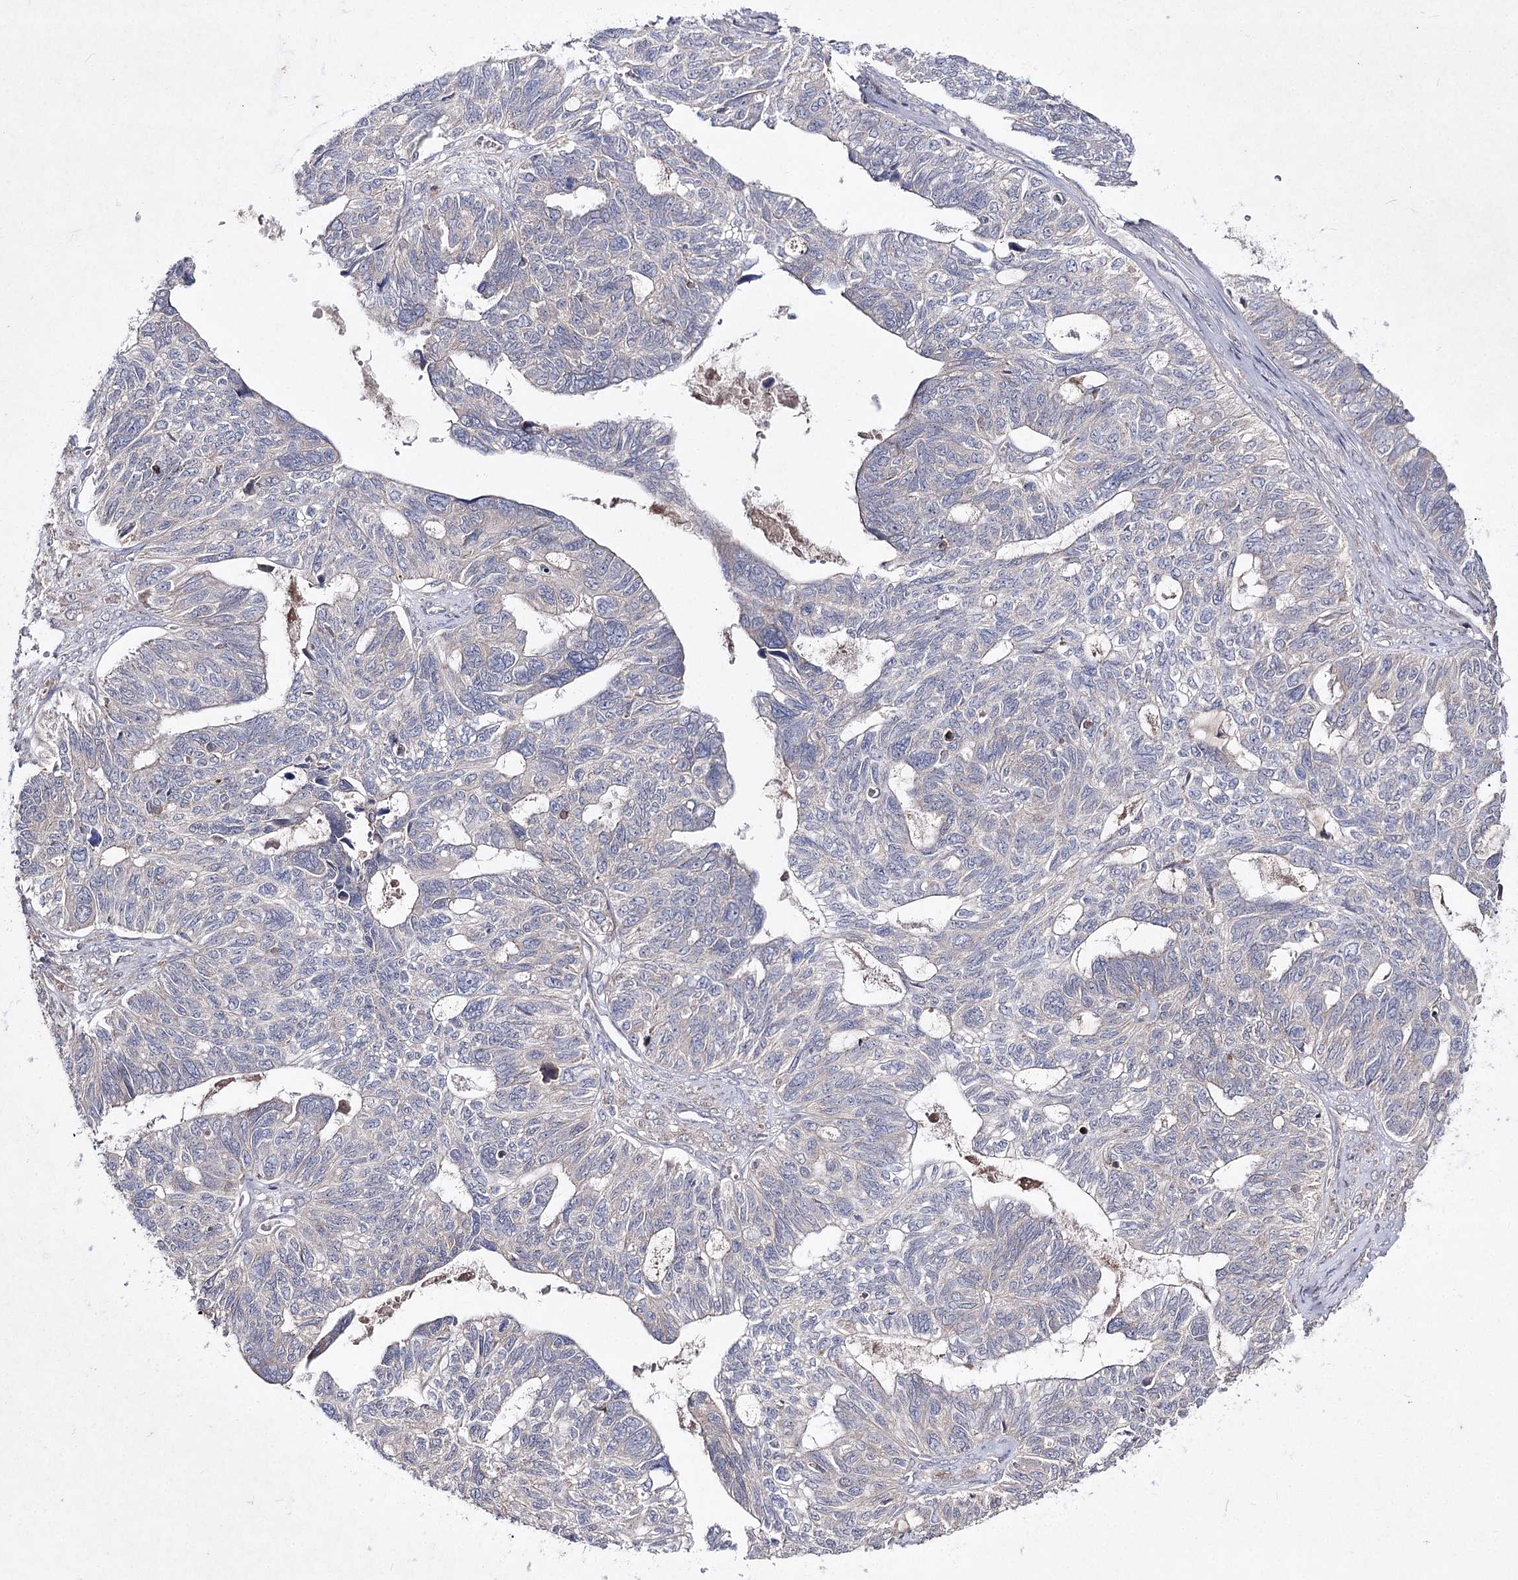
{"staining": {"intensity": "negative", "quantity": "none", "location": "none"}, "tissue": "ovarian cancer", "cell_type": "Tumor cells", "image_type": "cancer", "snomed": [{"axis": "morphology", "description": "Cystadenocarcinoma, serous, NOS"}, {"axis": "topography", "description": "Ovary"}], "caption": "This is a micrograph of immunohistochemistry staining of serous cystadenocarcinoma (ovarian), which shows no expression in tumor cells.", "gene": "CIB2", "patient": {"sex": "female", "age": 79}}